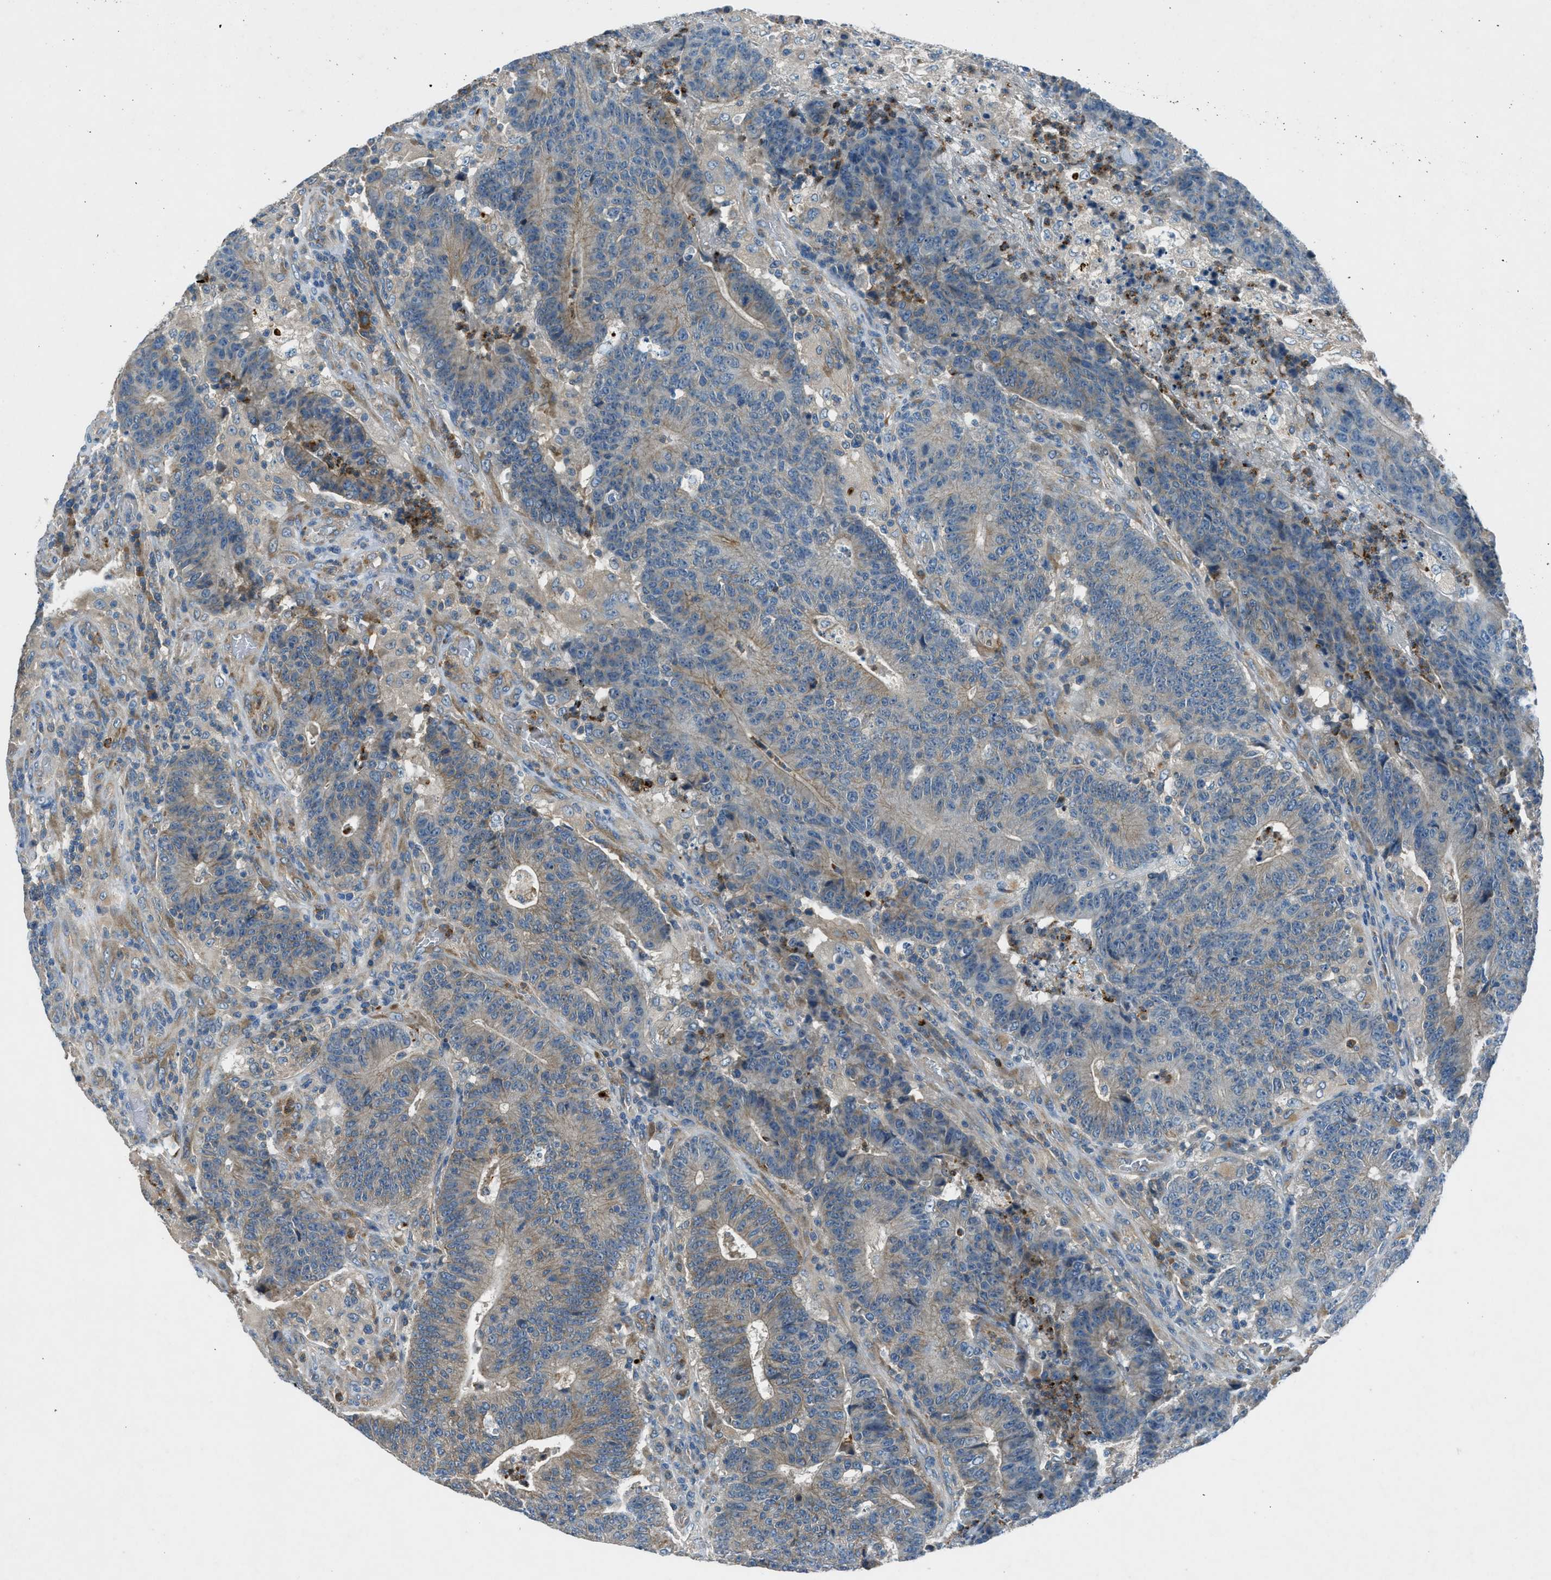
{"staining": {"intensity": "weak", "quantity": "<25%", "location": "cytoplasmic/membranous"}, "tissue": "colorectal cancer", "cell_type": "Tumor cells", "image_type": "cancer", "snomed": [{"axis": "morphology", "description": "Normal tissue, NOS"}, {"axis": "morphology", "description": "Adenocarcinoma, NOS"}, {"axis": "topography", "description": "Colon"}], "caption": "Tumor cells are negative for protein expression in human adenocarcinoma (colorectal).", "gene": "BMP1", "patient": {"sex": "female", "age": 75}}